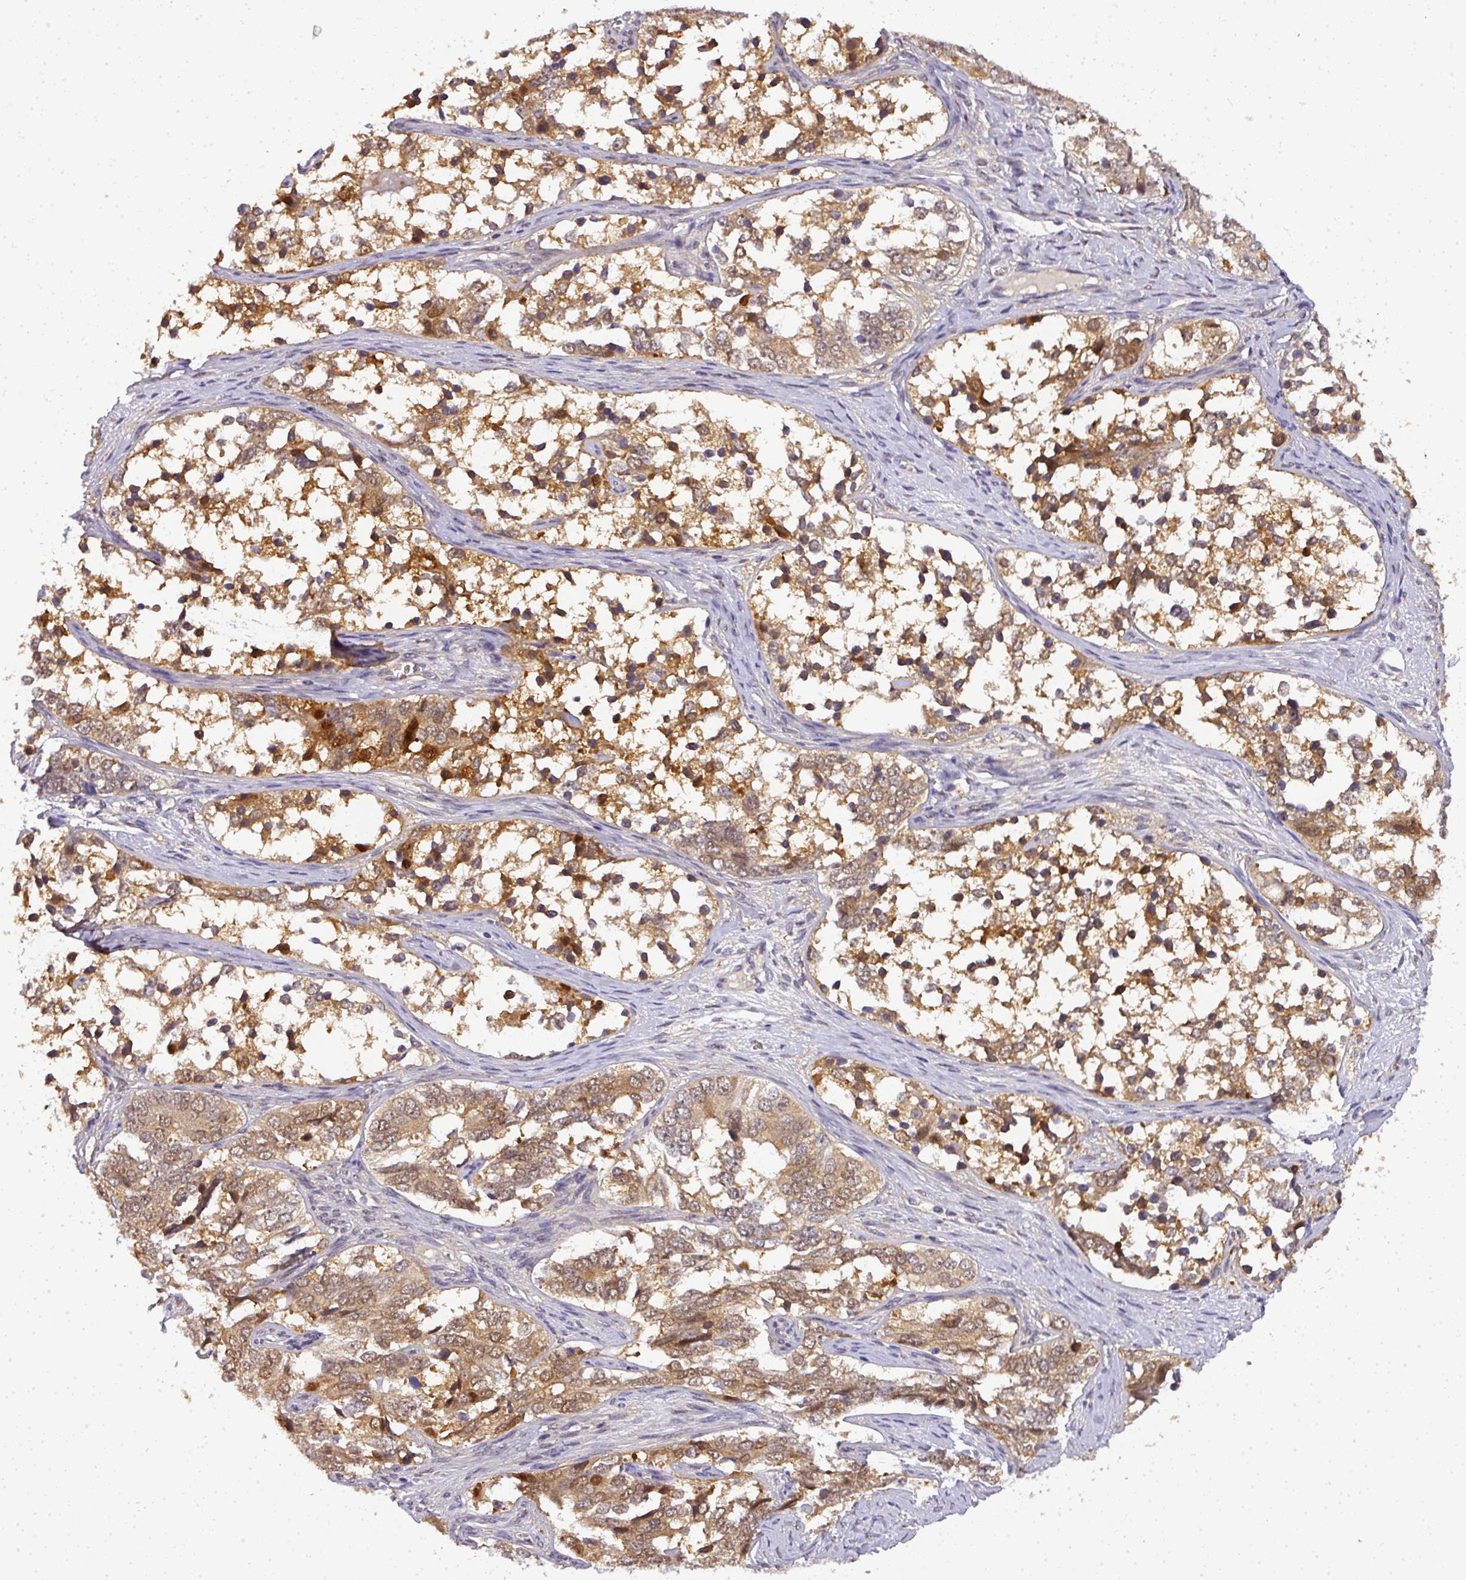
{"staining": {"intensity": "moderate", "quantity": ">75%", "location": "cytoplasmic/membranous,nuclear"}, "tissue": "ovarian cancer", "cell_type": "Tumor cells", "image_type": "cancer", "snomed": [{"axis": "morphology", "description": "Carcinoma, endometroid"}, {"axis": "topography", "description": "Ovary"}], "caption": "Immunohistochemistry photomicrograph of human ovarian cancer stained for a protein (brown), which shows medium levels of moderate cytoplasmic/membranous and nuclear positivity in about >75% of tumor cells.", "gene": "ADH5", "patient": {"sex": "female", "age": 51}}